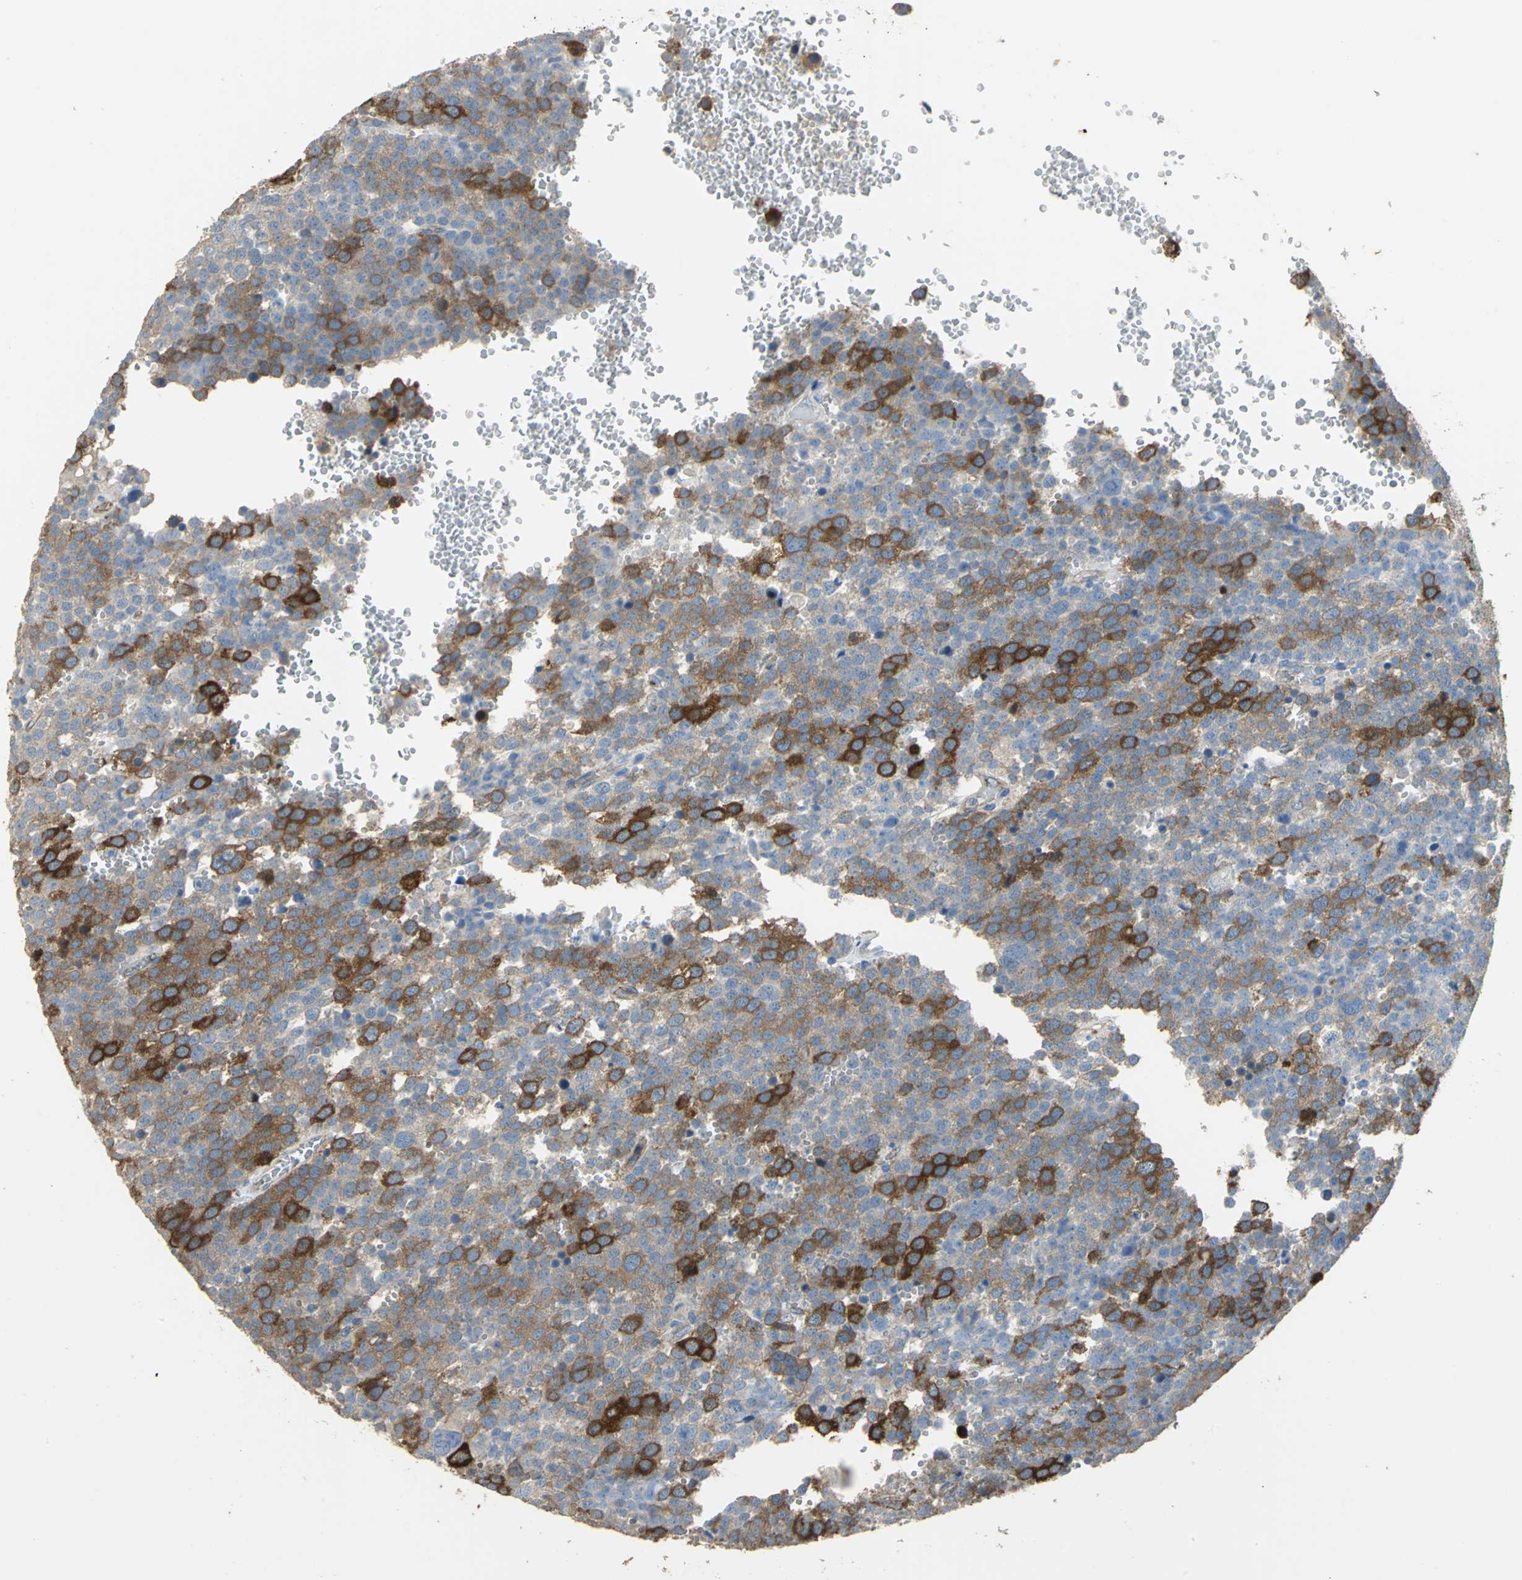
{"staining": {"intensity": "strong", "quantity": "25%-75%", "location": "cytoplasmic/membranous"}, "tissue": "testis cancer", "cell_type": "Tumor cells", "image_type": "cancer", "snomed": [{"axis": "morphology", "description": "Seminoma, NOS"}, {"axis": "topography", "description": "Testis"}], "caption": "An image showing strong cytoplasmic/membranous positivity in approximately 25%-75% of tumor cells in testis cancer, as visualized by brown immunohistochemical staining.", "gene": "DLGAP5", "patient": {"sex": "male", "age": 71}}